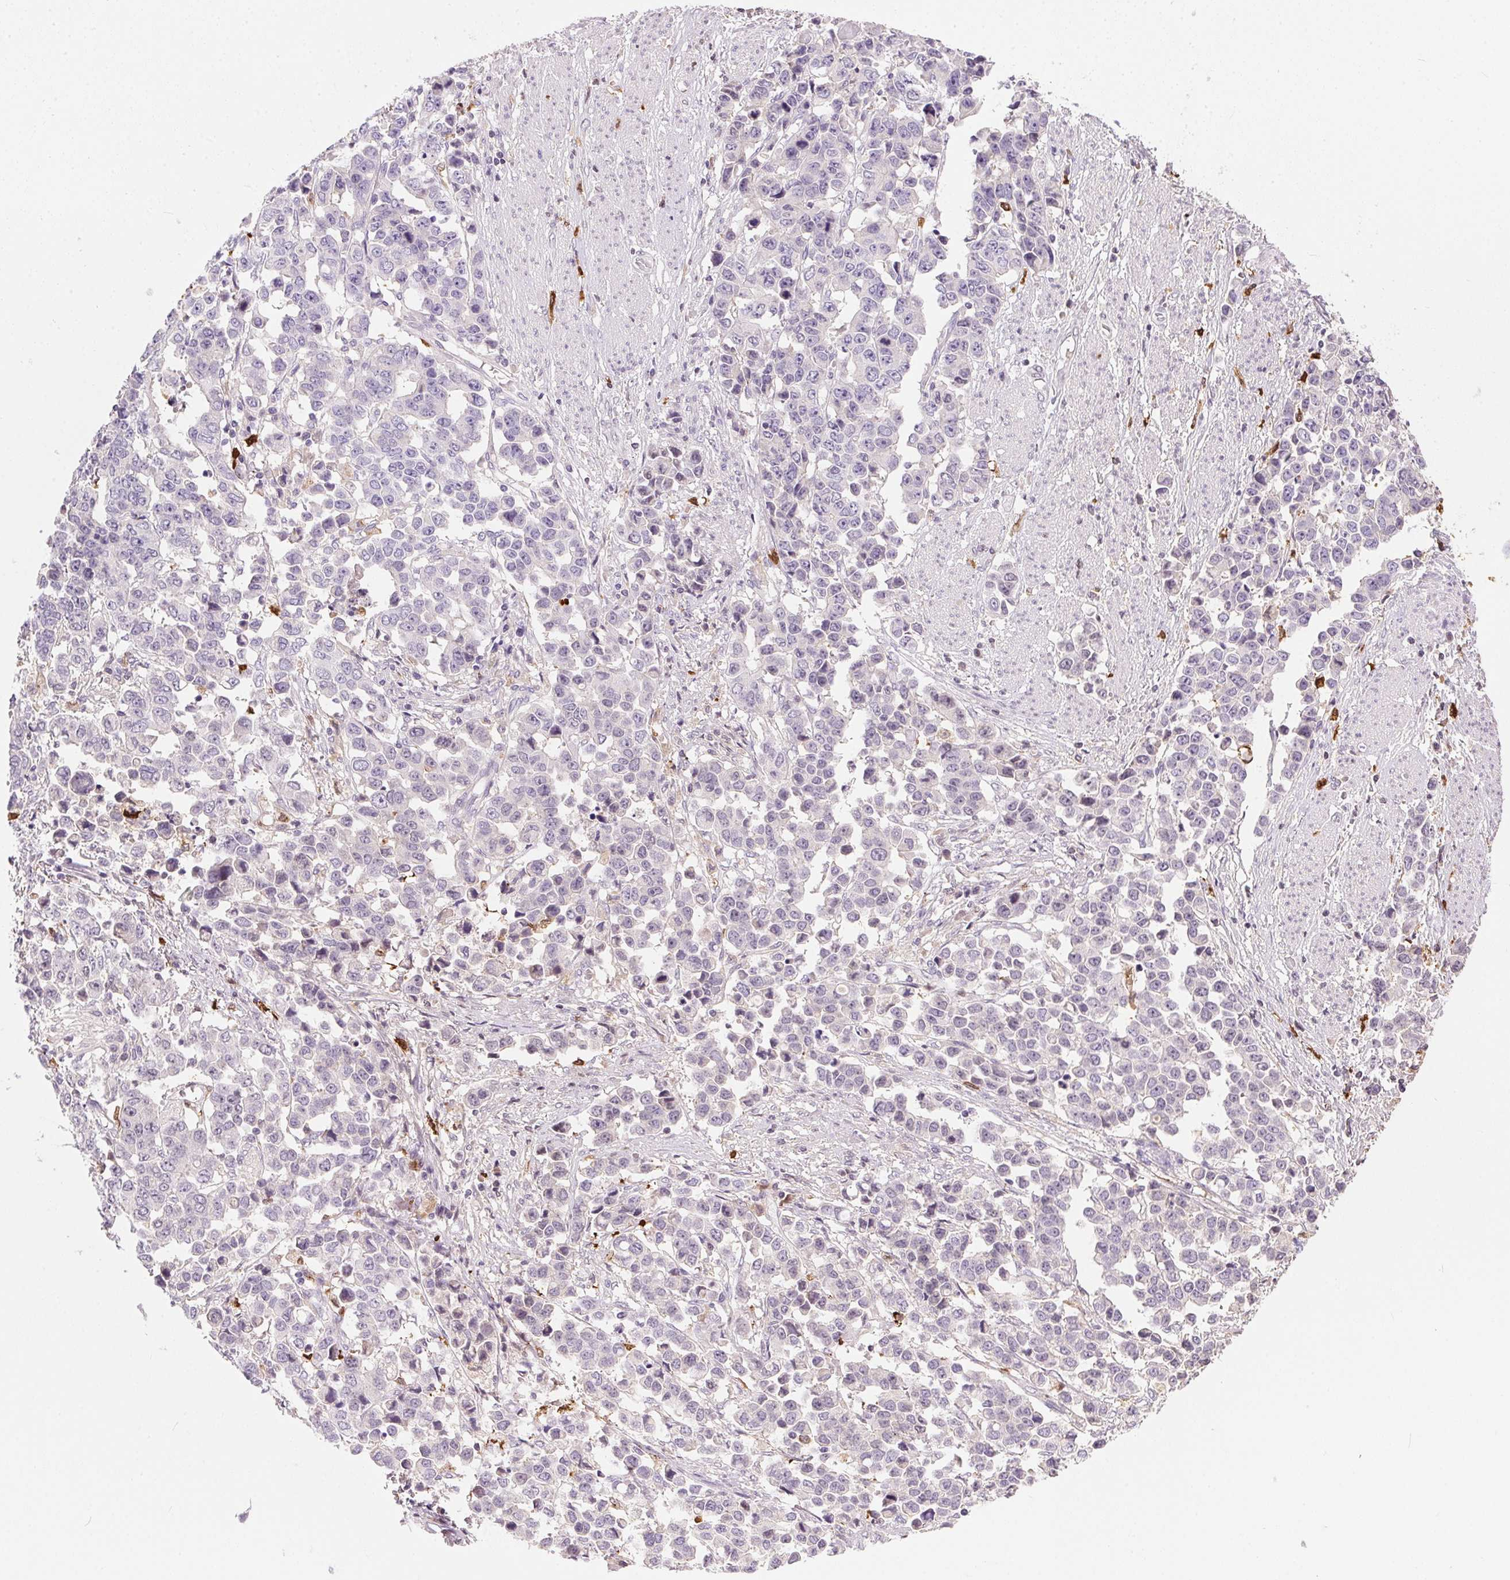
{"staining": {"intensity": "negative", "quantity": "none", "location": "none"}, "tissue": "stomach cancer", "cell_type": "Tumor cells", "image_type": "cancer", "snomed": [{"axis": "morphology", "description": "Adenocarcinoma, NOS"}, {"axis": "topography", "description": "Stomach, upper"}], "caption": "This histopathology image is of adenocarcinoma (stomach) stained with immunohistochemistry to label a protein in brown with the nuclei are counter-stained blue. There is no positivity in tumor cells.", "gene": "ORM1", "patient": {"sex": "male", "age": 69}}